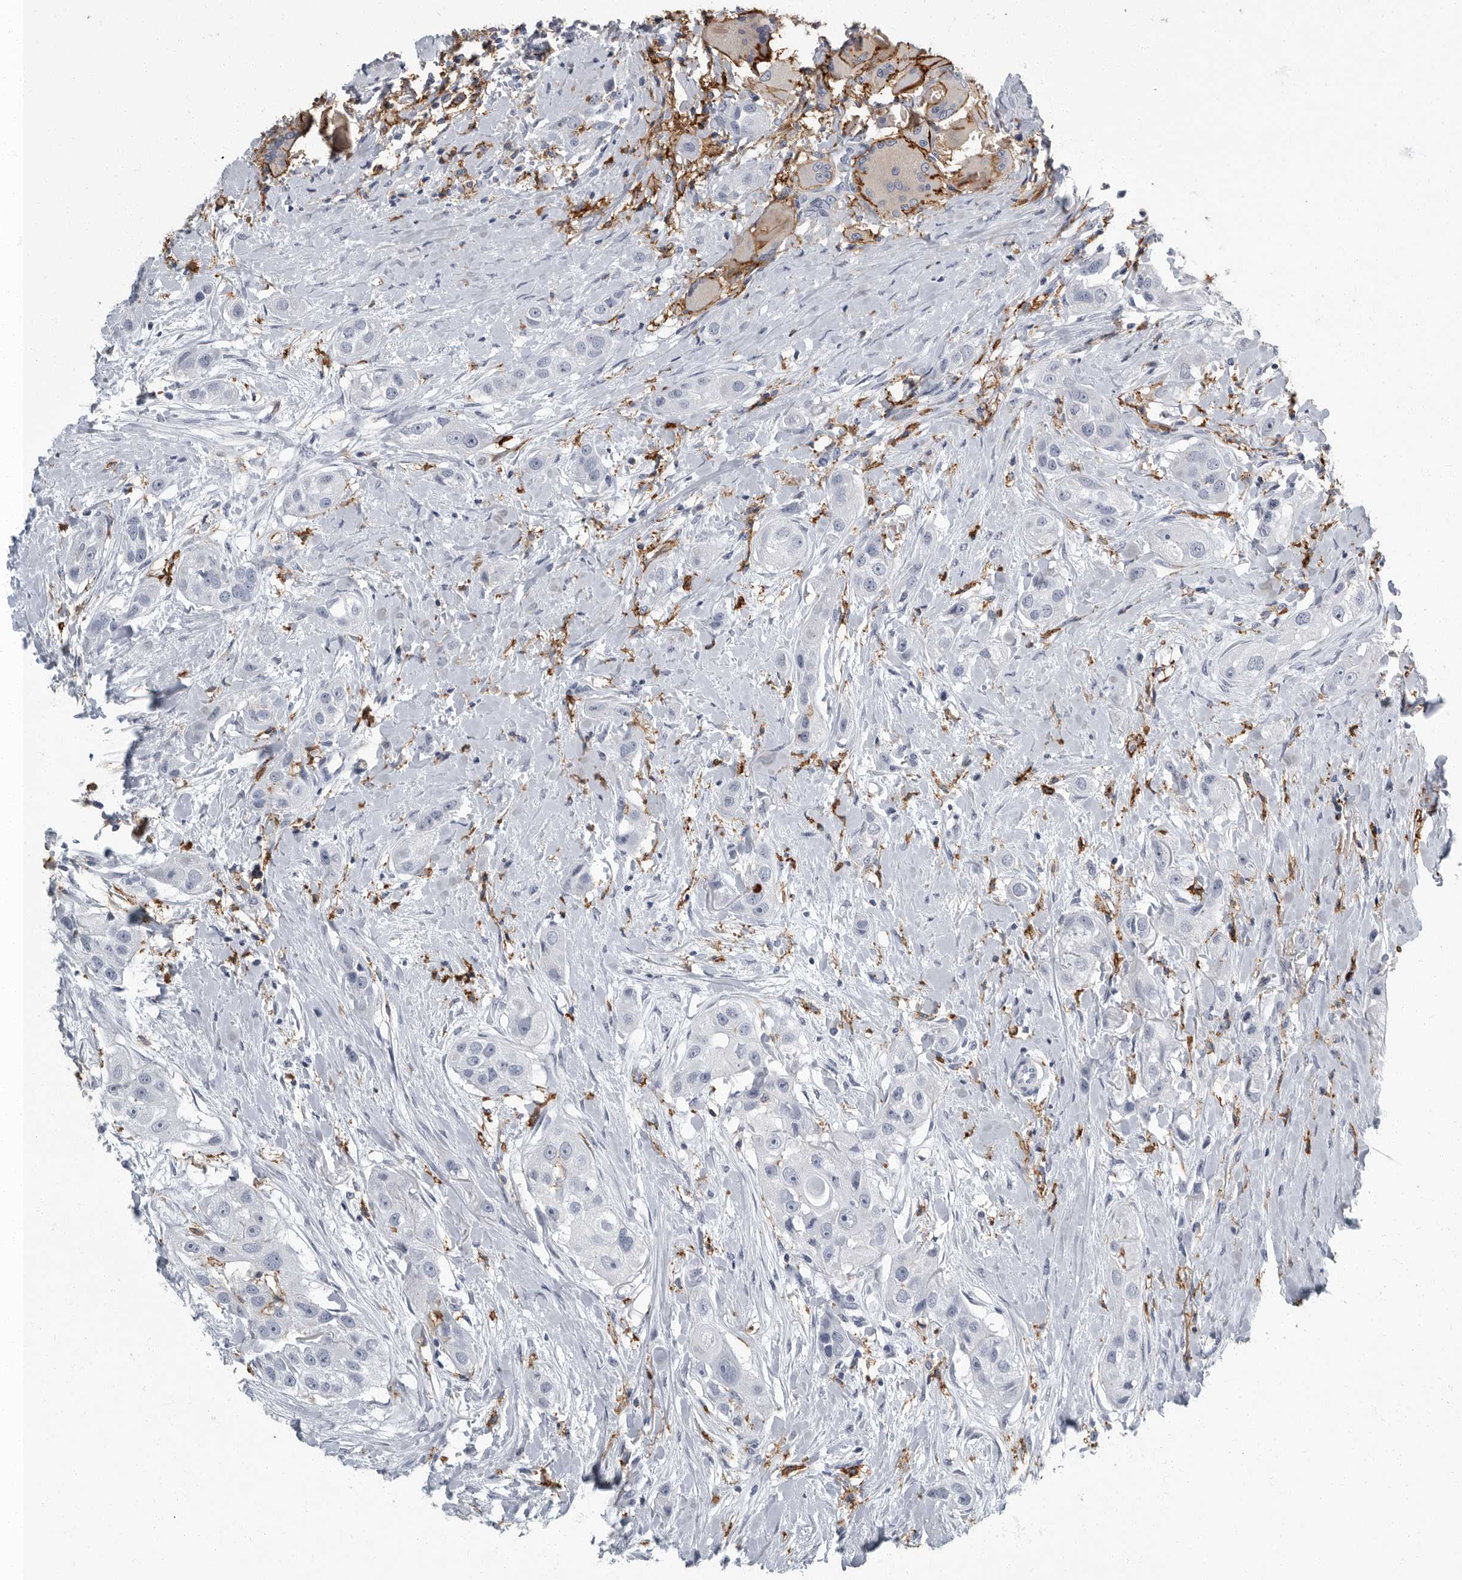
{"staining": {"intensity": "negative", "quantity": "none", "location": "none"}, "tissue": "head and neck cancer", "cell_type": "Tumor cells", "image_type": "cancer", "snomed": [{"axis": "morphology", "description": "Normal tissue, NOS"}, {"axis": "morphology", "description": "Squamous cell carcinoma, NOS"}, {"axis": "topography", "description": "Skeletal muscle"}, {"axis": "topography", "description": "Head-Neck"}], "caption": "This is a photomicrograph of IHC staining of squamous cell carcinoma (head and neck), which shows no expression in tumor cells.", "gene": "FCER1G", "patient": {"sex": "male", "age": 51}}